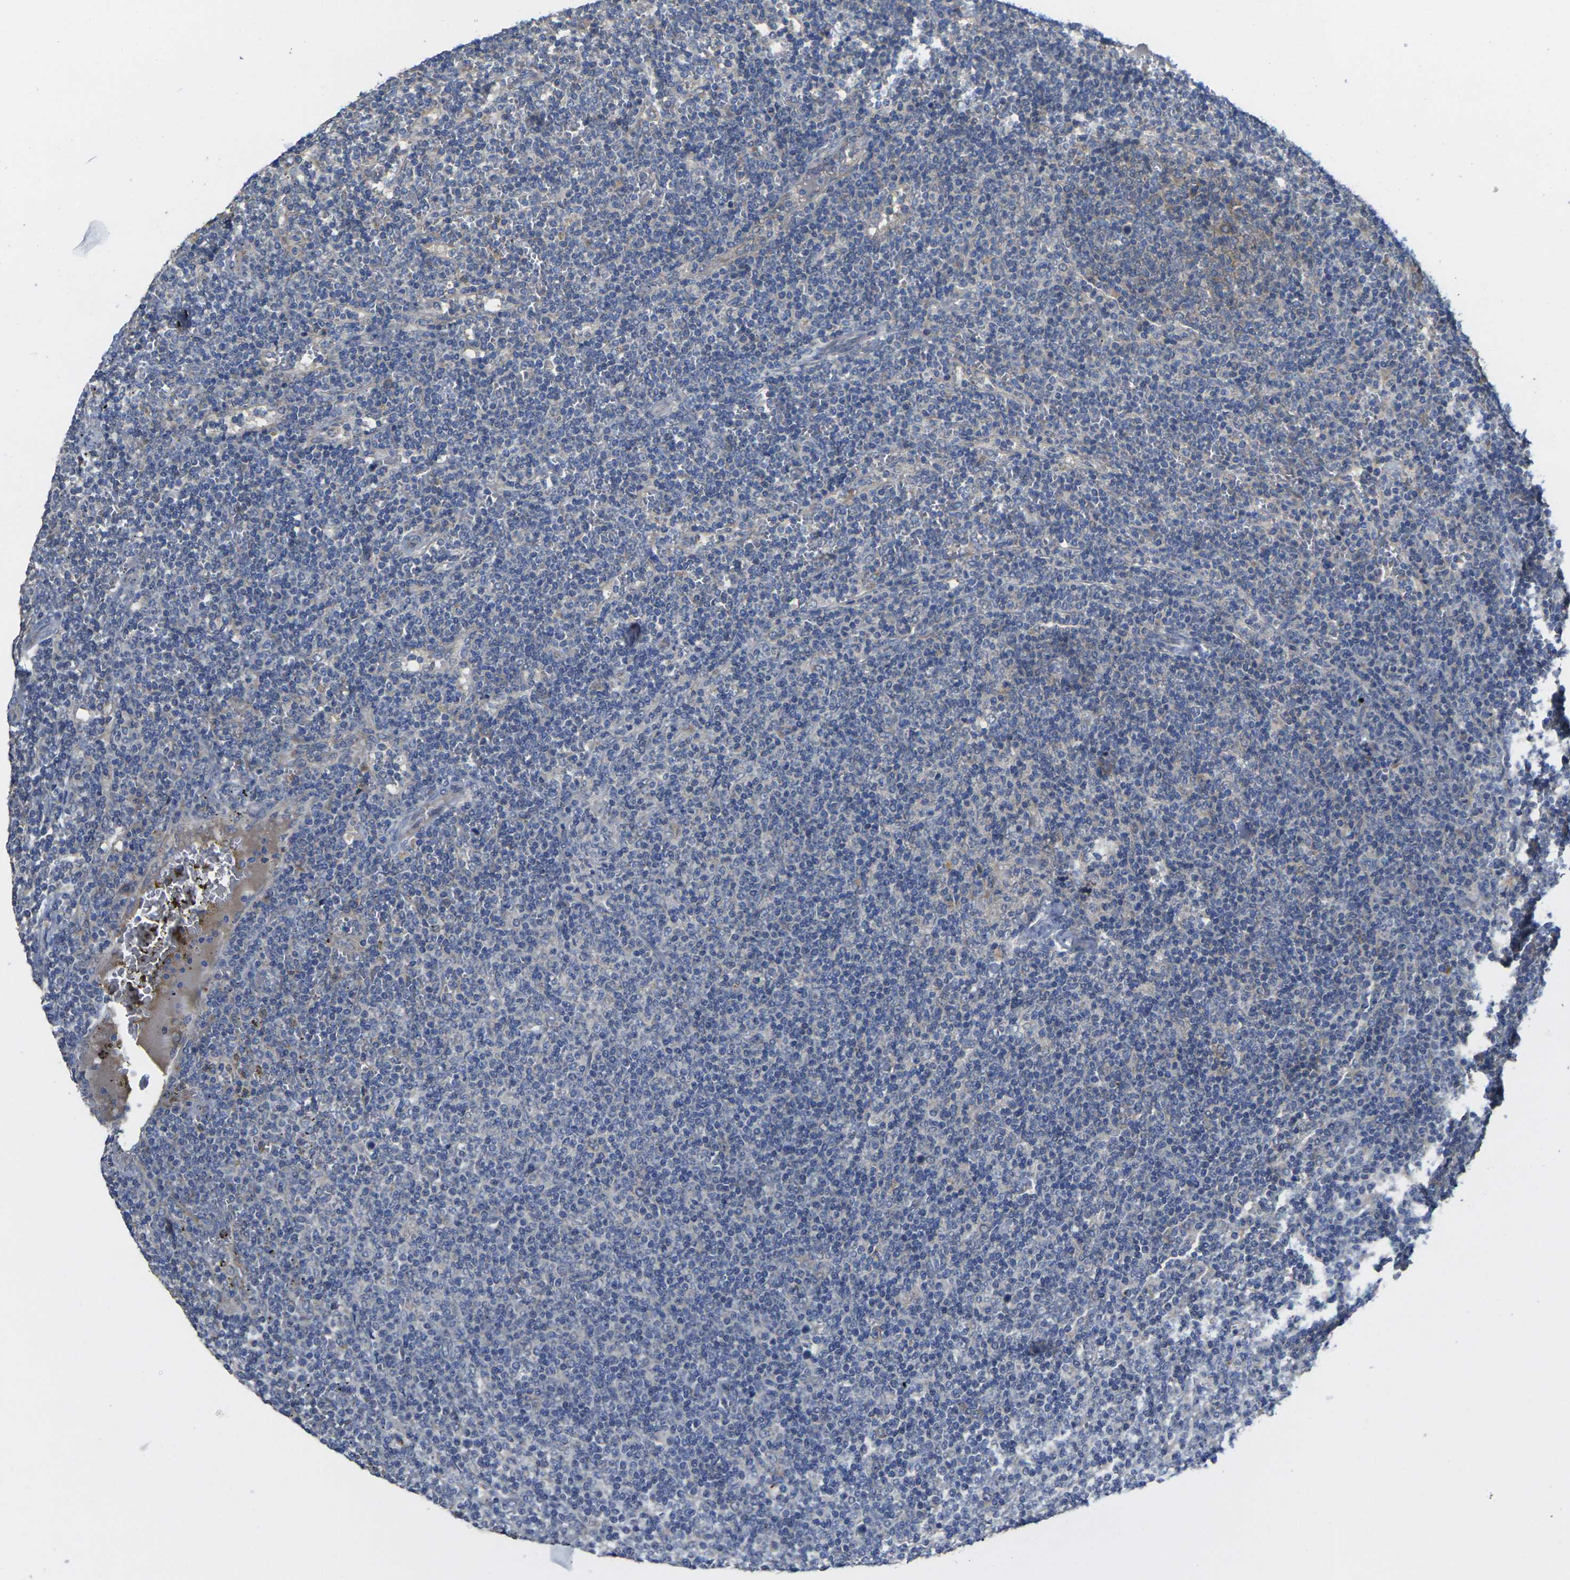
{"staining": {"intensity": "weak", "quantity": "<25%", "location": "cytoplasmic/membranous"}, "tissue": "lymphoma", "cell_type": "Tumor cells", "image_type": "cancer", "snomed": [{"axis": "morphology", "description": "Malignant lymphoma, non-Hodgkin's type, Low grade"}, {"axis": "topography", "description": "Spleen"}], "caption": "This is an immunohistochemistry (IHC) photomicrograph of human low-grade malignant lymphoma, non-Hodgkin's type. There is no expression in tumor cells.", "gene": "GNA12", "patient": {"sex": "female", "age": 50}}